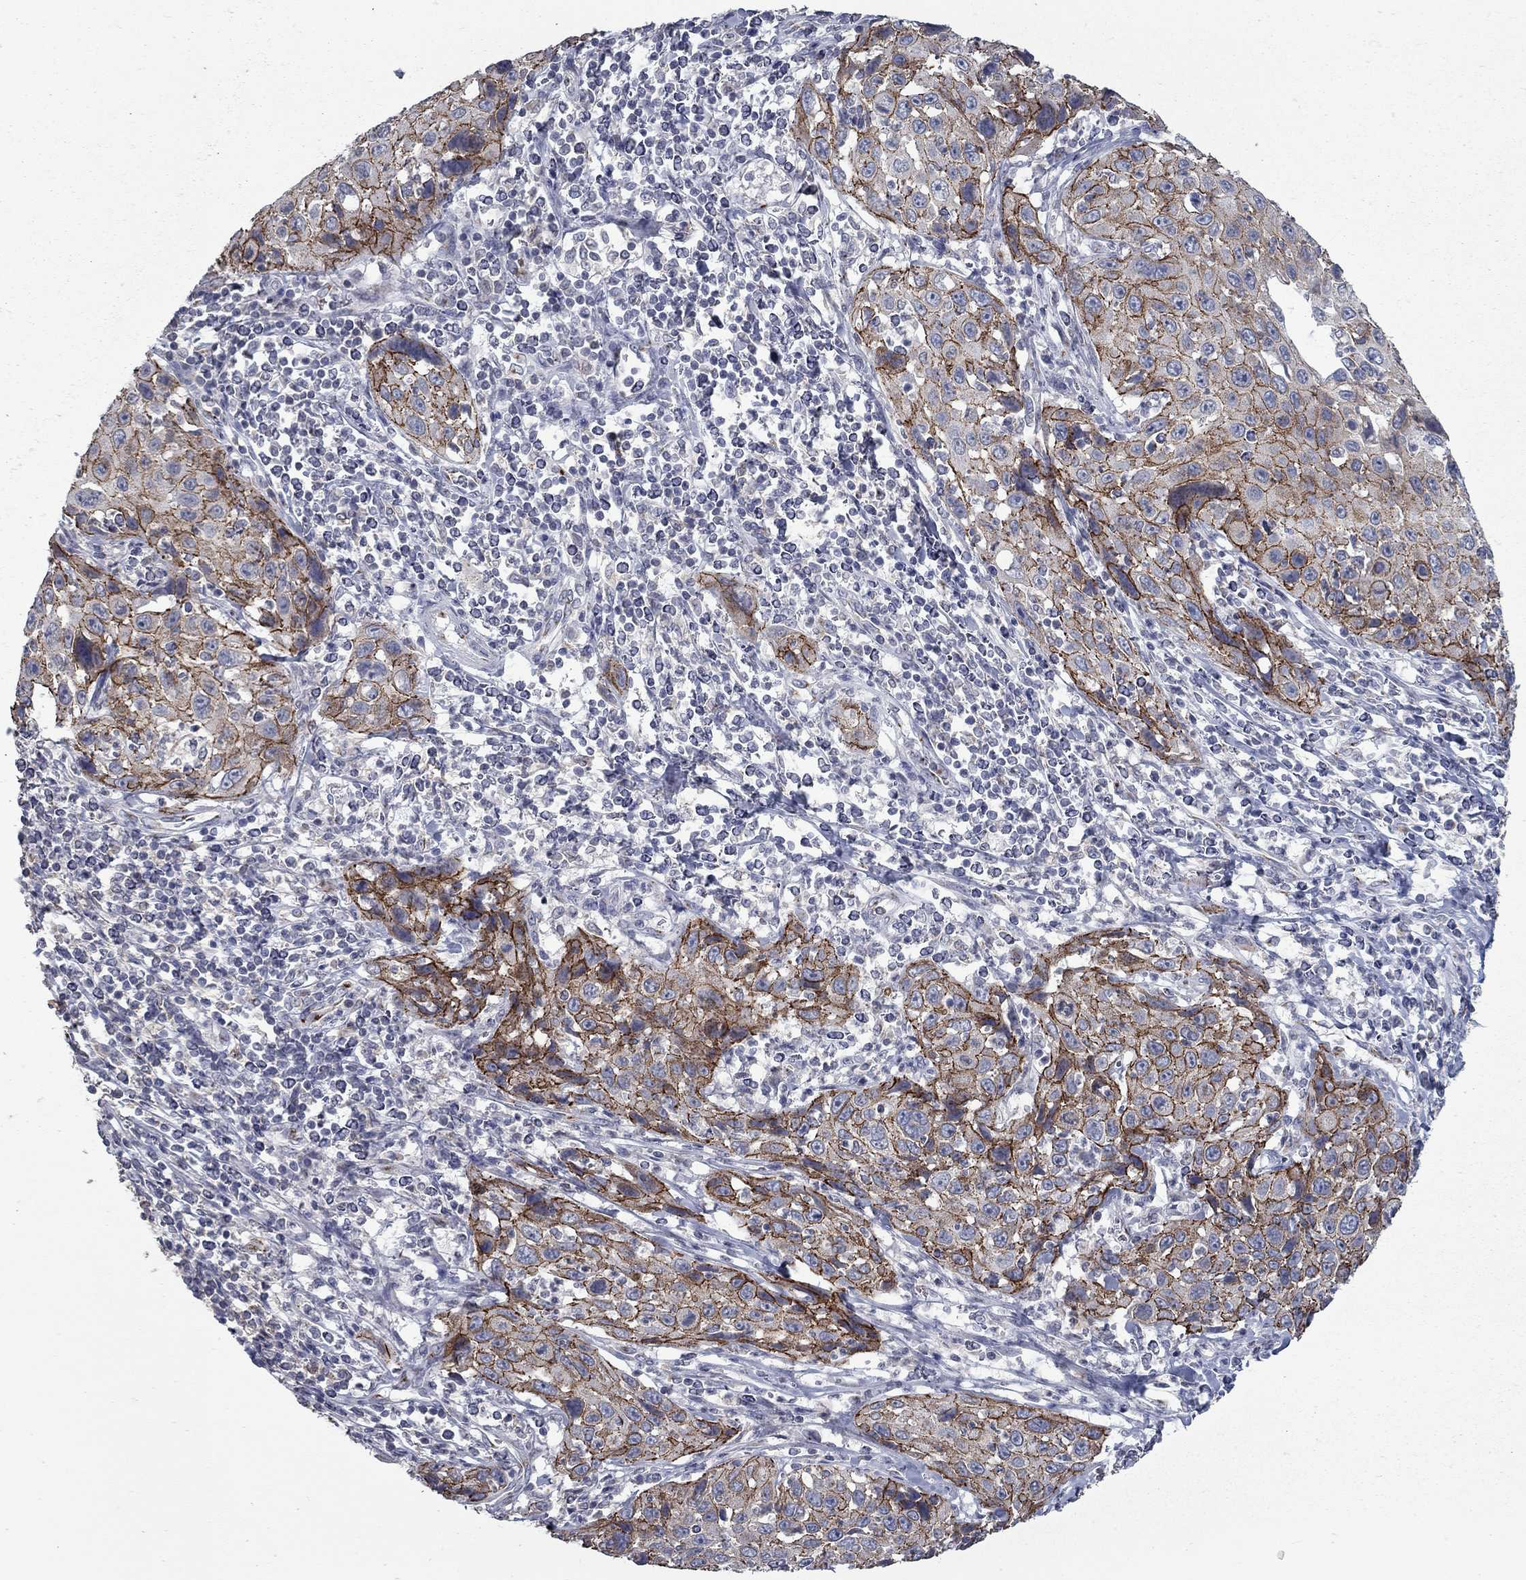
{"staining": {"intensity": "strong", "quantity": ">75%", "location": "cytoplasmic/membranous"}, "tissue": "cervical cancer", "cell_type": "Tumor cells", "image_type": "cancer", "snomed": [{"axis": "morphology", "description": "Squamous cell carcinoma, NOS"}, {"axis": "topography", "description": "Cervix"}], "caption": "A histopathology image of human cervical squamous cell carcinoma stained for a protein displays strong cytoplasmic/membranous brown staining in tumor cells.", "gene": "KIAA0319L", "patient": {"sex": "female", "age": 26}}